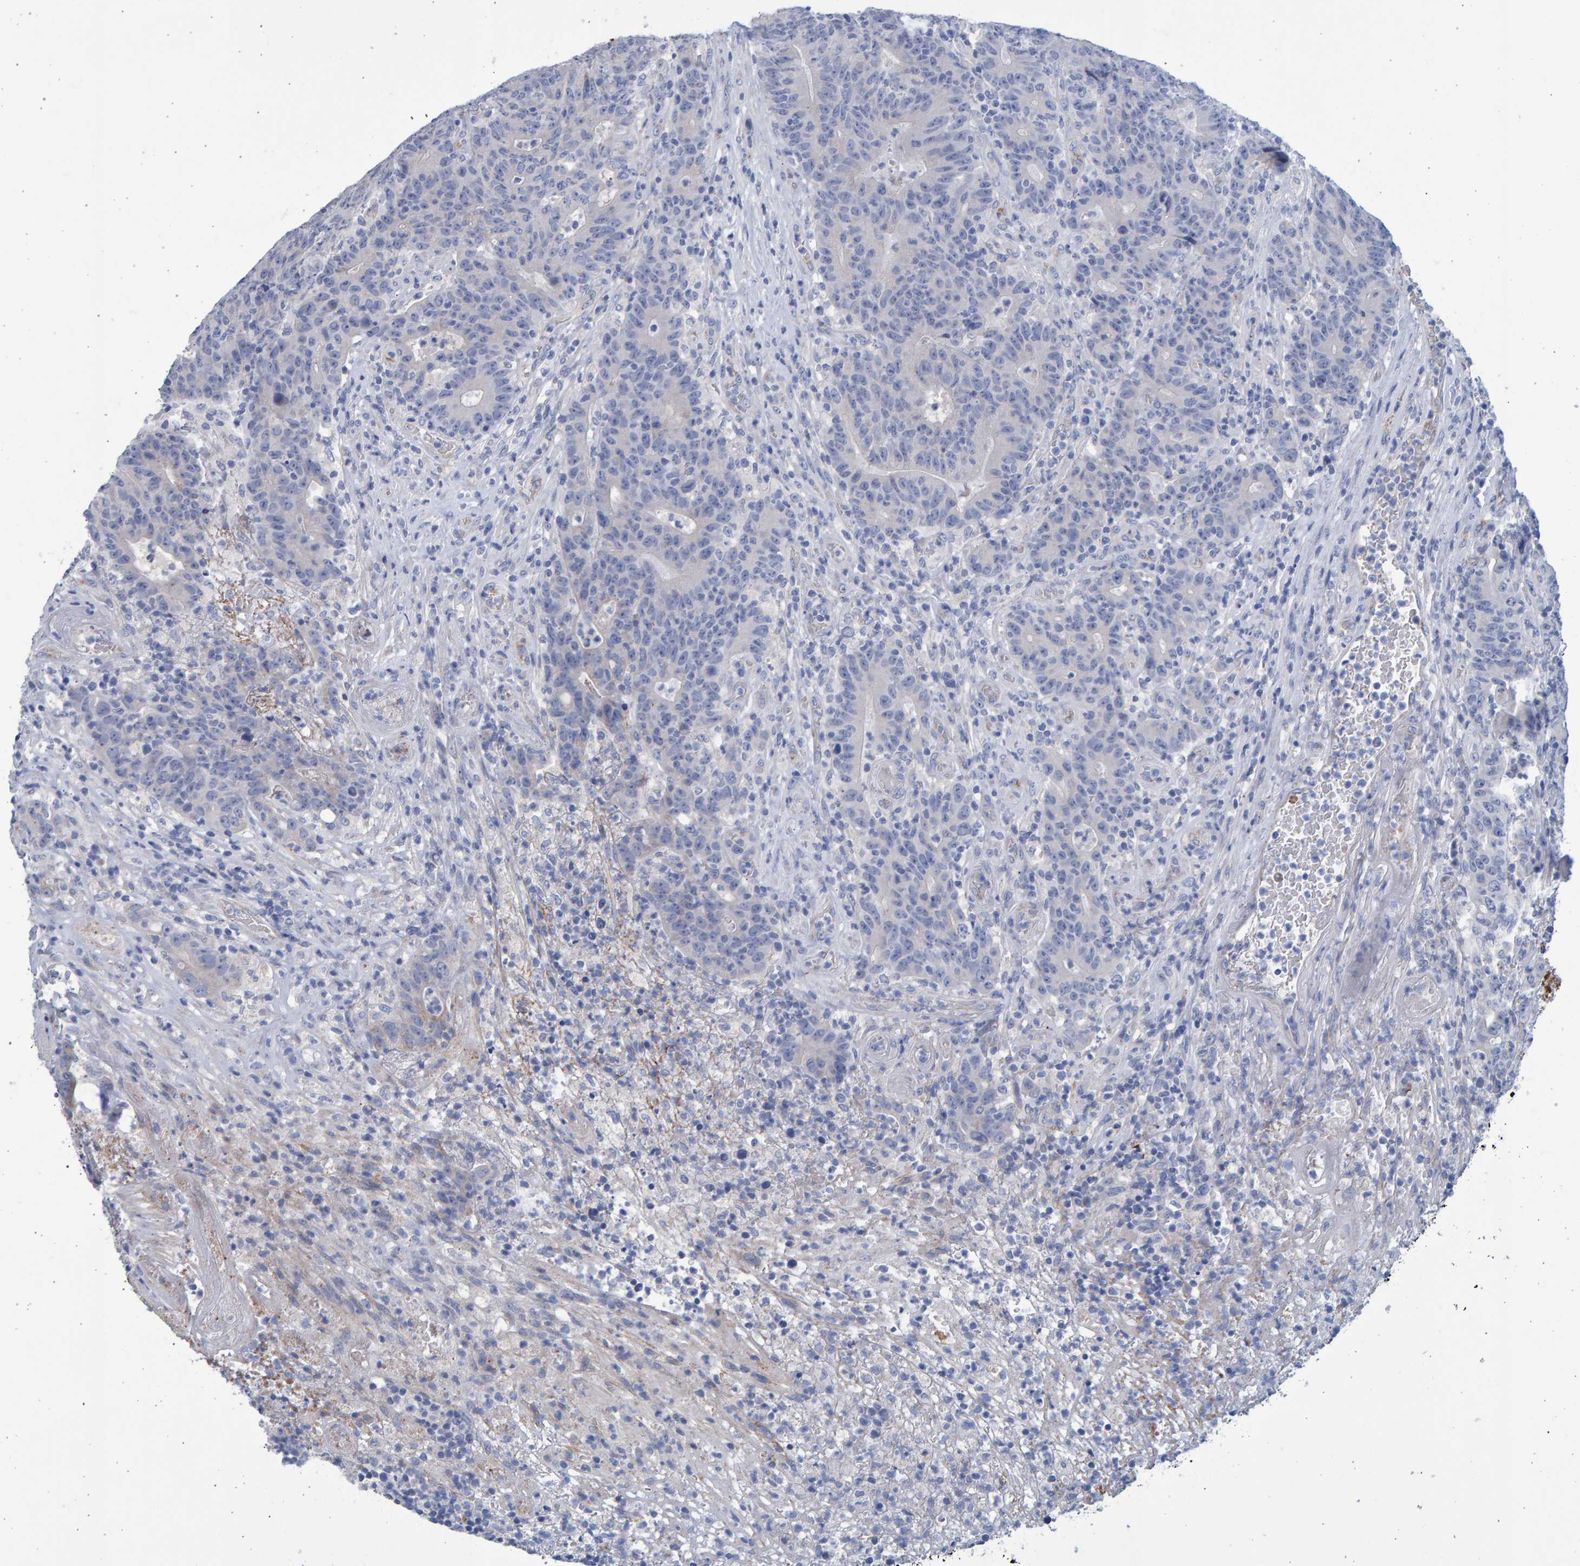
{"staining": {"intensity": "negative", "quantity": "none", "location": "none"}, "tissue": "colorectal cancer", "cell_type": "Tumor cells", "image_type": "cancer", "snomed": [{"axis": "morphology", "description": "Normal tissue, NOS"}, {"axis": "morphology", "description": "Adenocarcinoma, NOS"}, {"axis": "topography", "description": "Colon"}], "caption": "Tumor cells show no significant protein staining in colorectal cancer. The staining is performed using DAB brown chromogen with nuclei counter-stained in using hematoxylin.", "gene": "SLC34A3", "patient": {"sex": "female", "age": 75}}